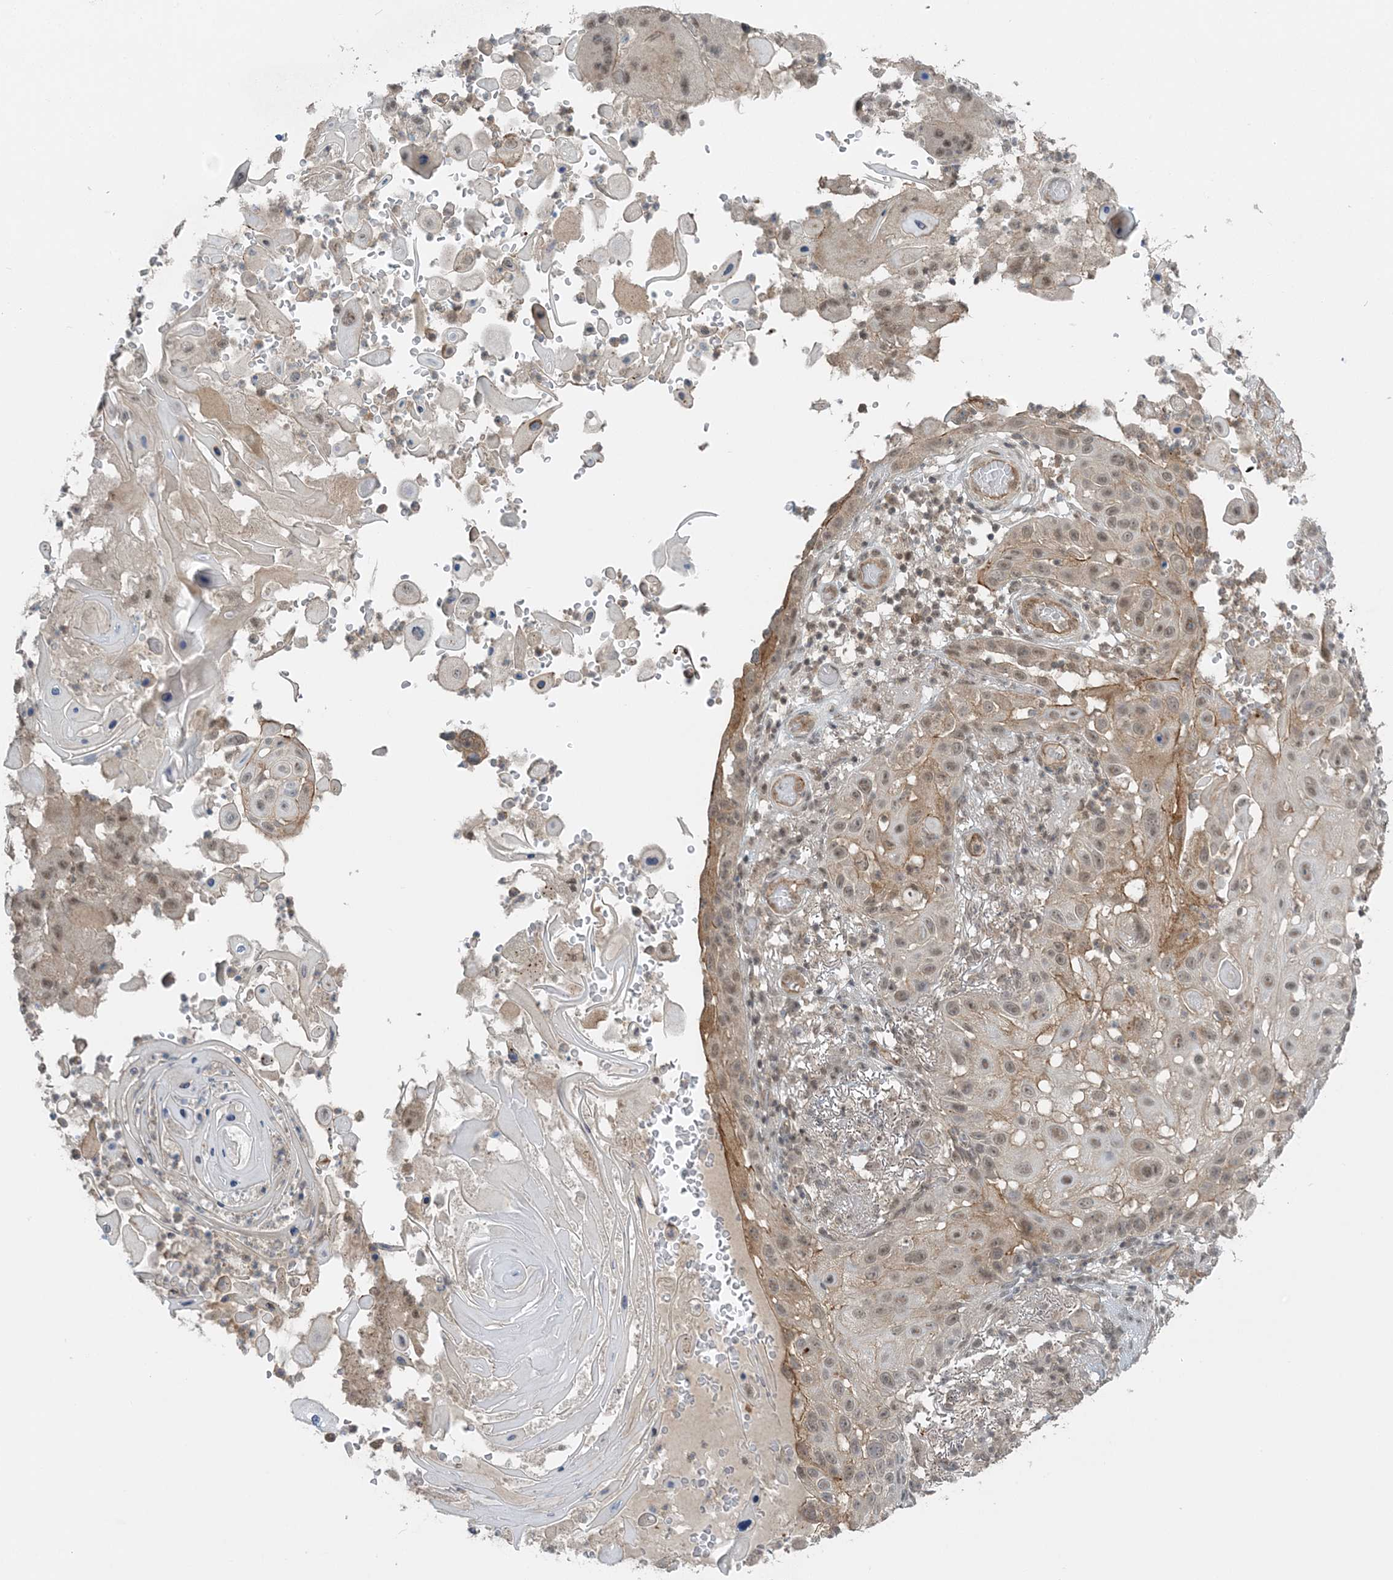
{"staining": {"intensity": "moderate", "quantity": "<25%", "location": "cytoplasmic/membranous"}, "tissue": "skin cancer", "cell_type": "Tumor cells", "image_type": "cancer", "snomed": [{"axis": "morphology", "description": "Squamous cell carcinoma, NOS"}, {"axis": "topography", "description": "Skin"}], "caption": "Protein staining of skin squamous cell carcinoma tissue shows moderate cytoplasmic/membranous staining in approximately <25% of tumor cells. The staining was performed using DAB (3,3'-diaminobenzidine), with brown indicating positive protein expression. Nuclei are stained blue with hematoxylin.", "gene": "ATP11A", "patient": {"sex": "female", "age": 44}}